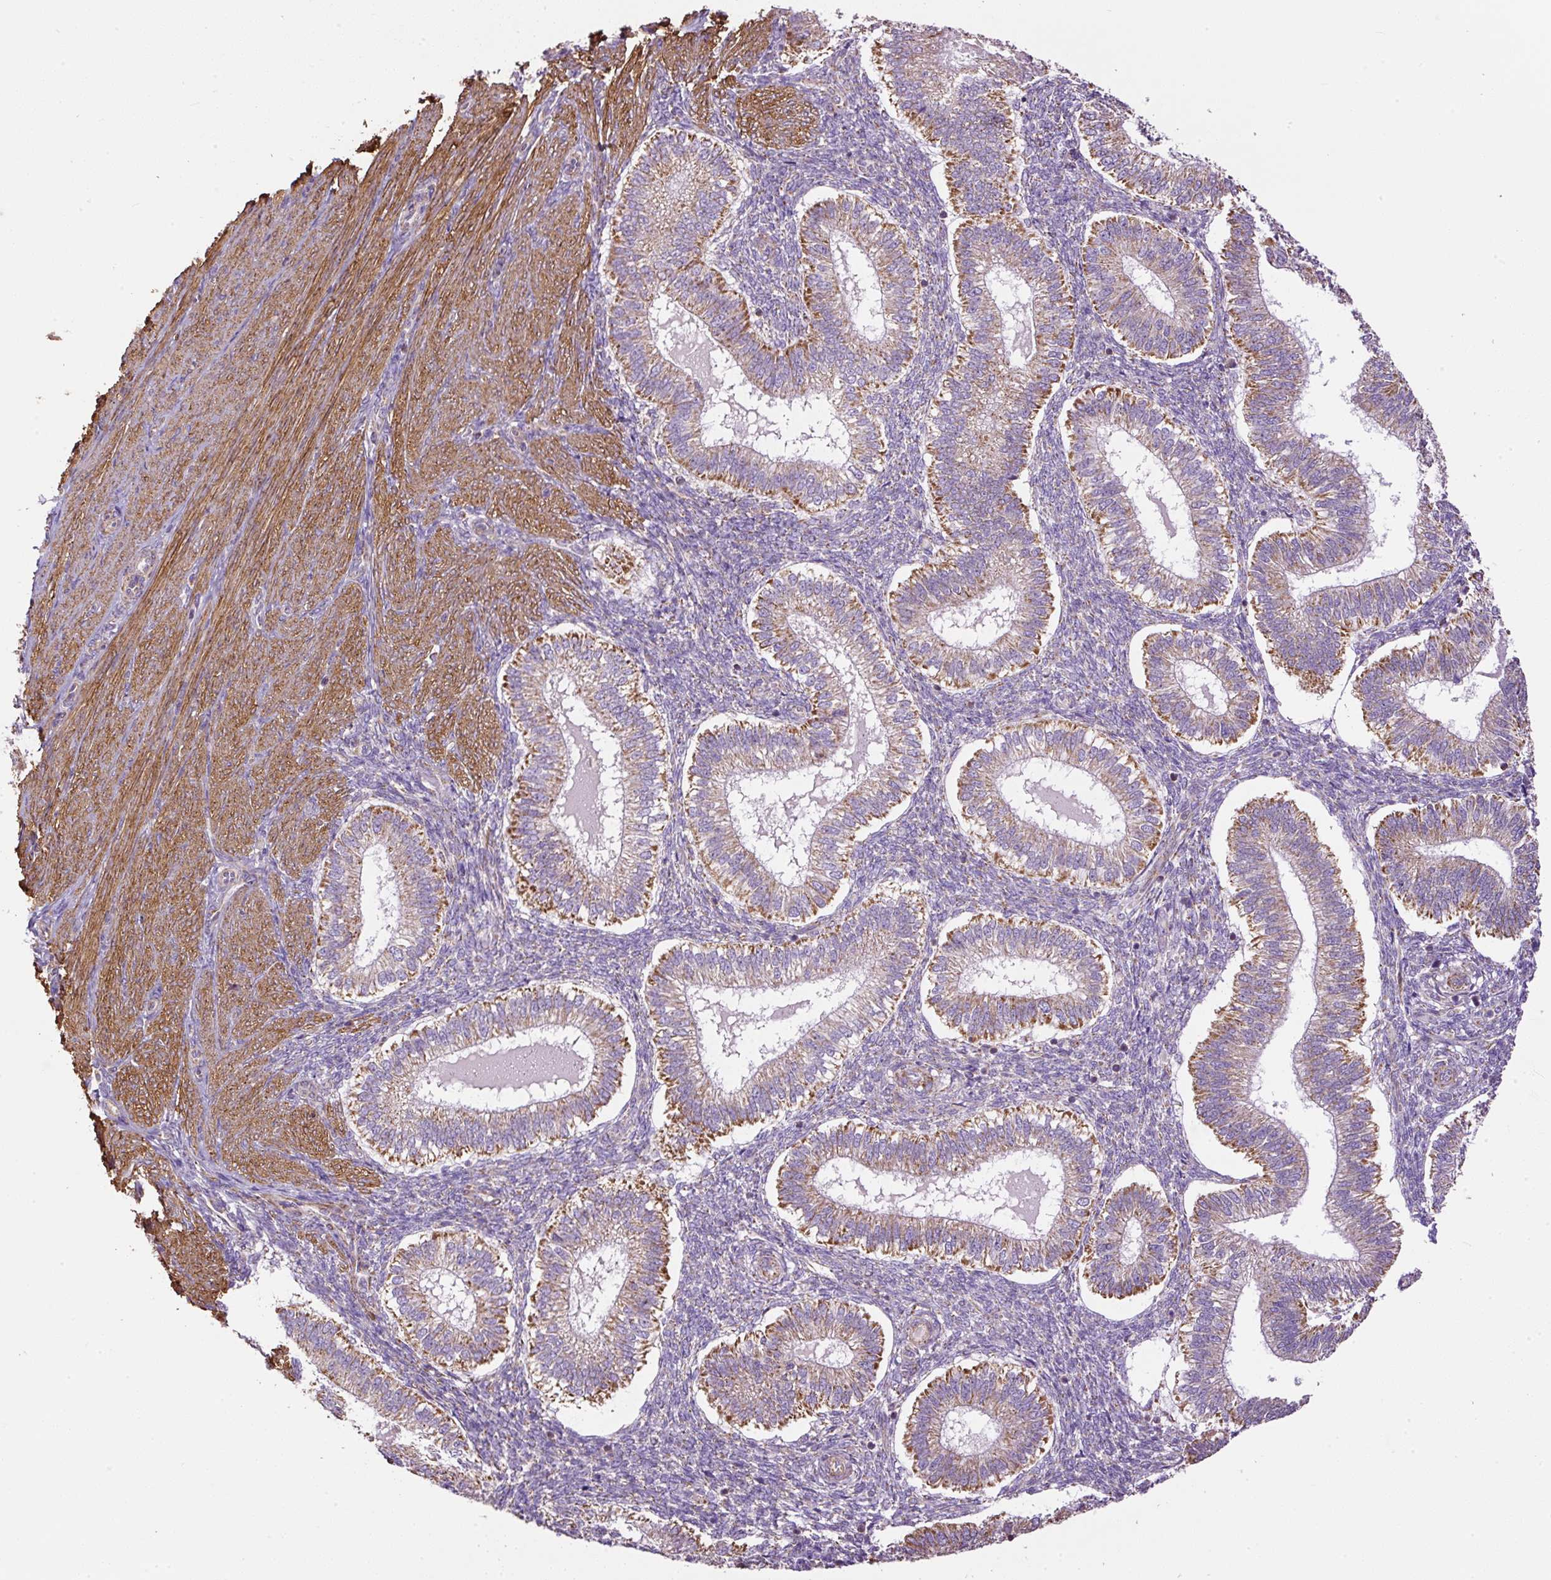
{"staining": {"intensity": "moderate", "quantity": "<25%", "location": "cytoplasmic/membranous"}, "tissue": "endometrium", "cell_type": "Cells in endometrial stroma", "image_type": "normal", "snomed": [{"axis": "morphology", "description": "Normal tissue, NOS"}, {"axis": "topography", "description": "Endometrium"}], "caption": "The immunohistochemical stain labels moderate cytoplasmic/membranous staining in cells in endometrial stroma of benign endometrium. (Stains: DAB in brown, nuclei in blue, Microscopy: brightfield microscopy at high magnification).", "gene": "NDUFAF2", "patient": {"sex": "female", "age": 25}}